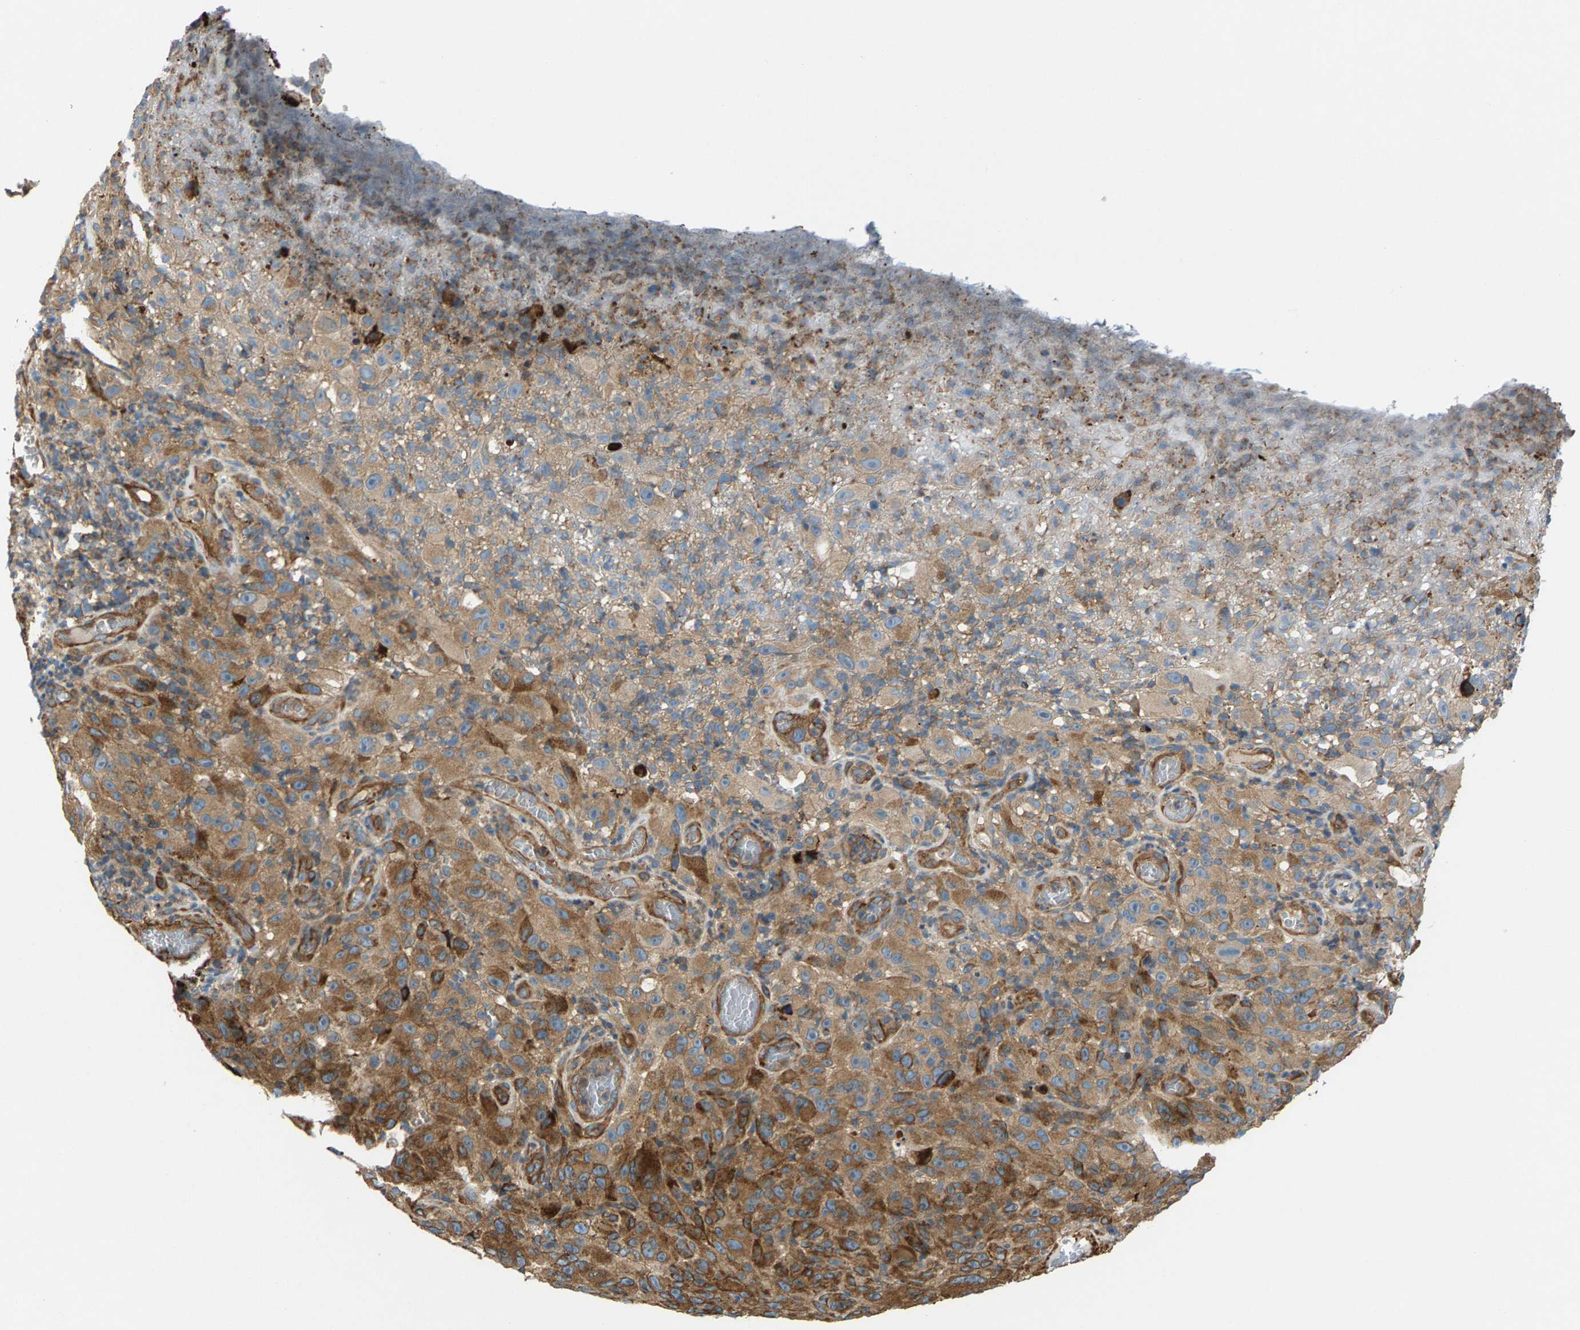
{"staining": {"intensity": "moderate", "quantity": ">75%", "location": "cytoplasmic/membranous"}, "tissue": "melanoma", "cell_type": "Tumor cells", "image_type": "cancer", "snomed": [{"axis": "morphology", "description": "Malignant melanoma, NOS"}, {"axis": "topography", "description": "Skin"}], "caption": "Immunohistochemical staining of melanoma exhibits medium levels of moderate cytoplasmic/membranous expression in approximately >75% of tumor cells.", "gene": "PDCL", "patient": {"sex": "female", "age": 82}}